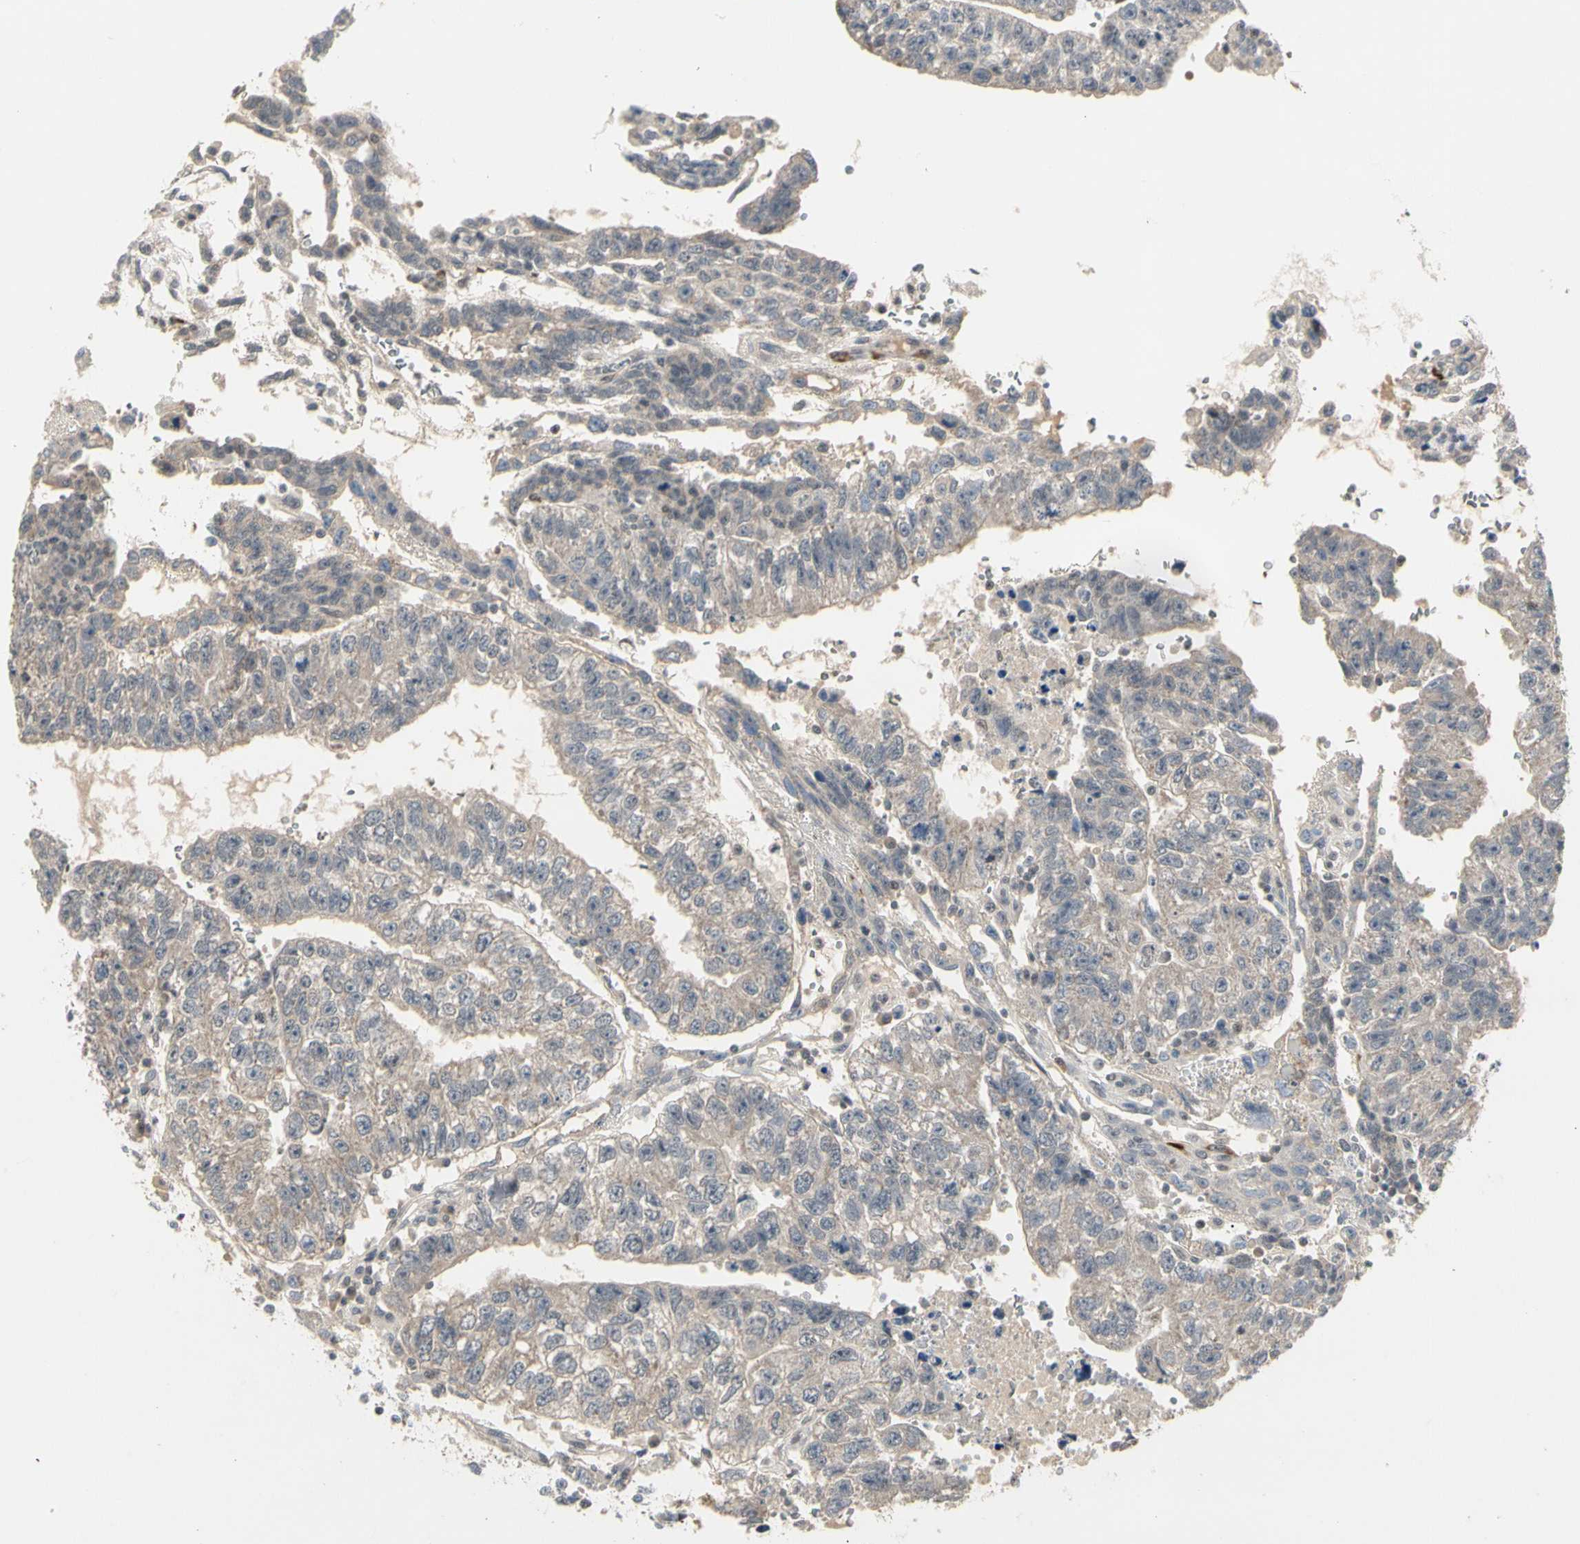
{"staining": {"intensity": "weak", "quantity": "<25%", "location": "cytoplasmic/membranous"}, "tissue": "testis cancer", "cell_type": "Tumor cells", "image_type": "cancer", "snomed": [{"axis": "morphology", "description": "Seminoma, NOS"}, {"axis": "morphology", "description": "Carcinoma, Embryonal, NOS"}, {"axis": "topography", "description": "Testis"}], "caption": "A histopathology image of human testis cancer (seminoma) is negative for staining in tumor cells.", "gene": "GREM1", "patient": {"sex": "male", "age": 52}}